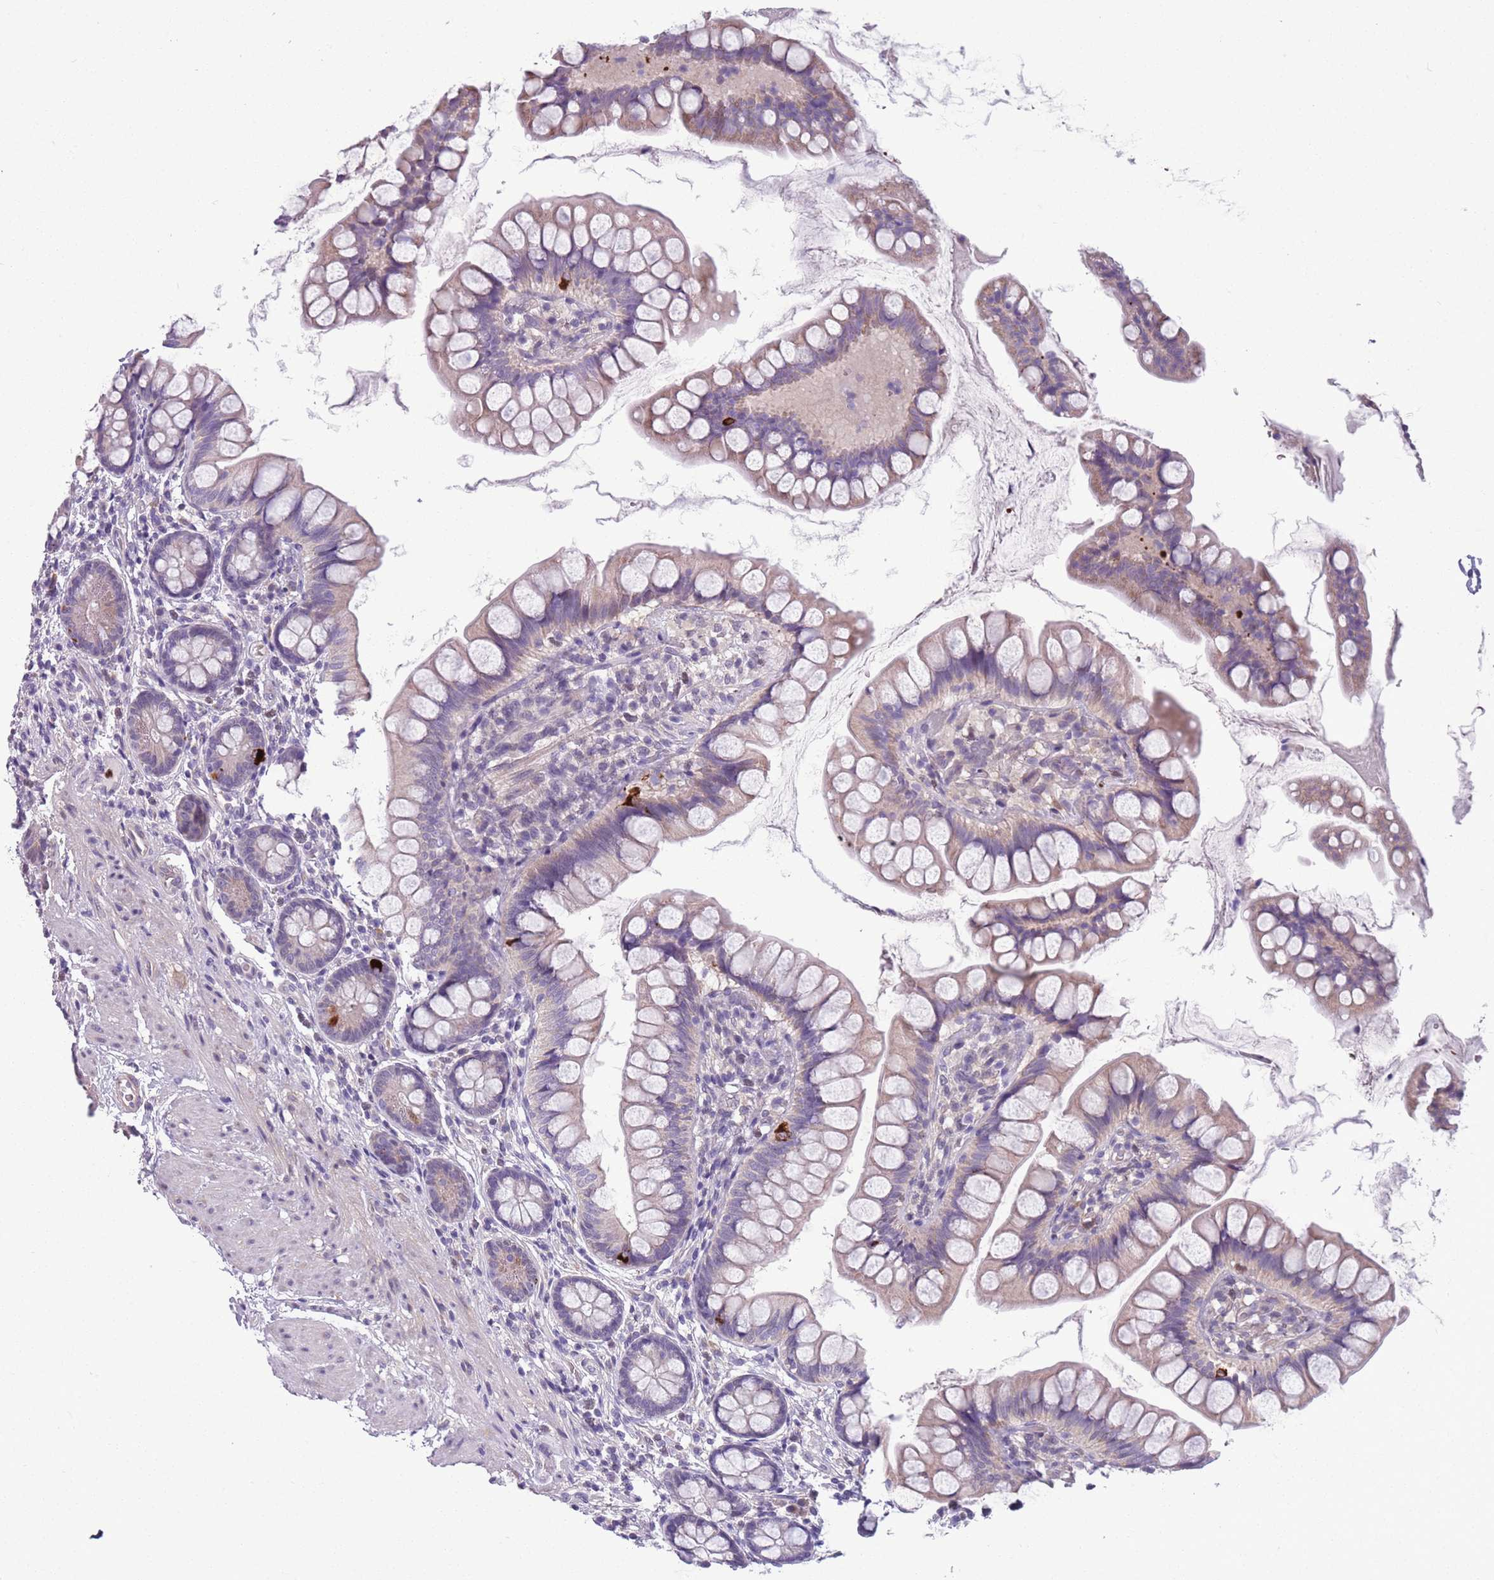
{"staining": {"intensity": "weak", "quantity": "25%-75%", "location": "cytoplasmic/membranous"}, "tissue": "small intestine", "cell_type": "Glandular cells", "image_type": "normal", "snomed": [{"axis": "morphology", "description": "Normal tissue, NOS"}, {"axis": "topography", "description": "Small intestine"}], "caption": "This histopathology image displays normal small intestine stained with immunohistochemistry (IHC) to label a protein in brown. The cytoplasmic/membranous of glandular cells show weak positivity for the protein. Nuclei are counter-stained blue.", "gene": "ADCY7", "patient": {"sex": "male", "age": 70}}